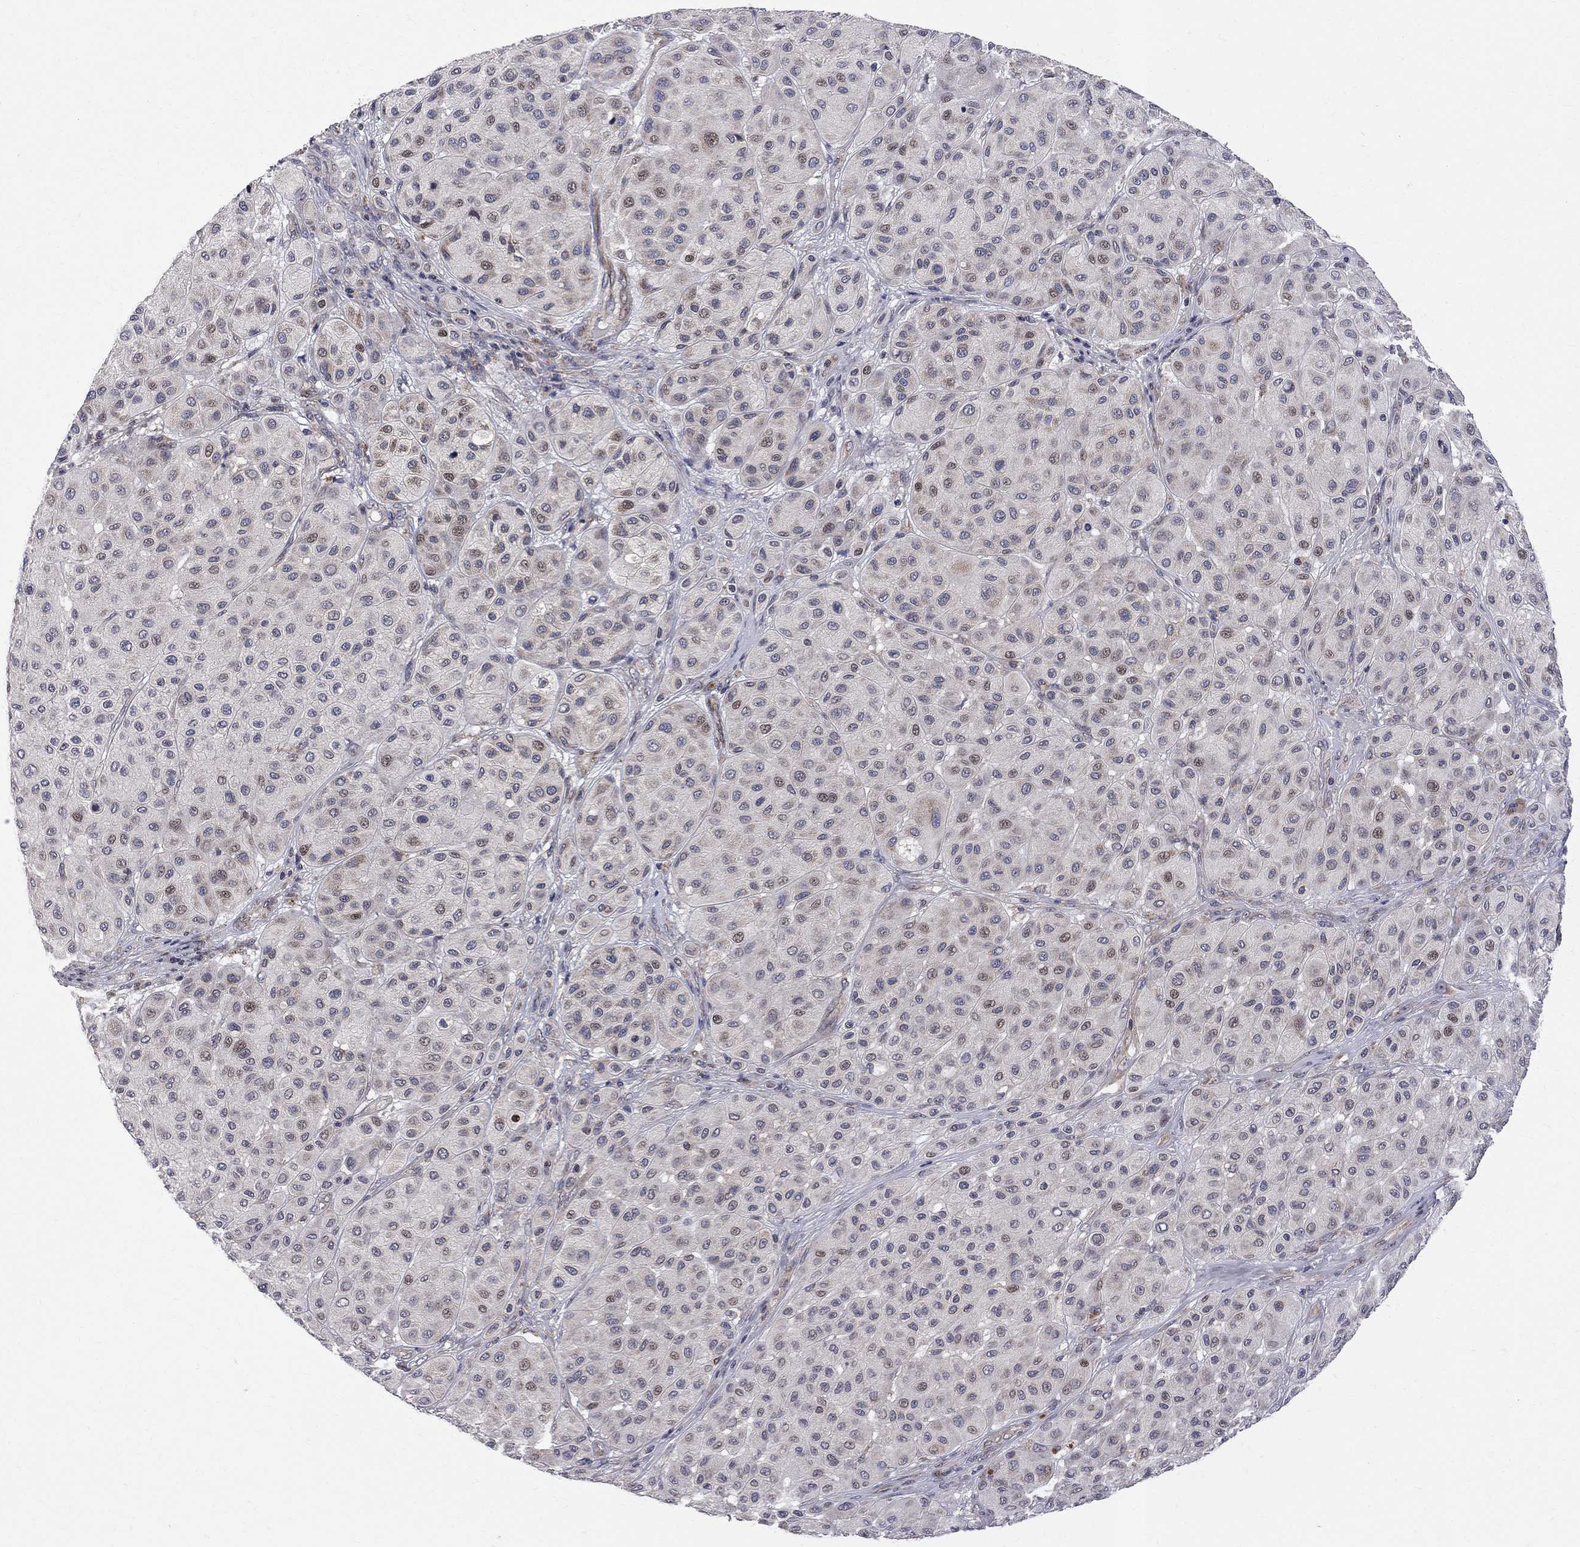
{"staining": {"intensity": "weak", "quantity": "<25%", "location": "nuclear"}, "tissue": "melanoma", "cell_type": "Tumor cells", "image_type": "cancer", "snomed": [{"axis": "morphology", "description": "Malignant melanoma, Metastatic site"}, {"axis": "topography", "description": "Smooth muscle"}], "caption": "Immunohistochemical staining of melanoma exhibits no significant staining in tumor cells.", "gene": "CNOT11", "patient": {"sex": "male", "age": 41}}